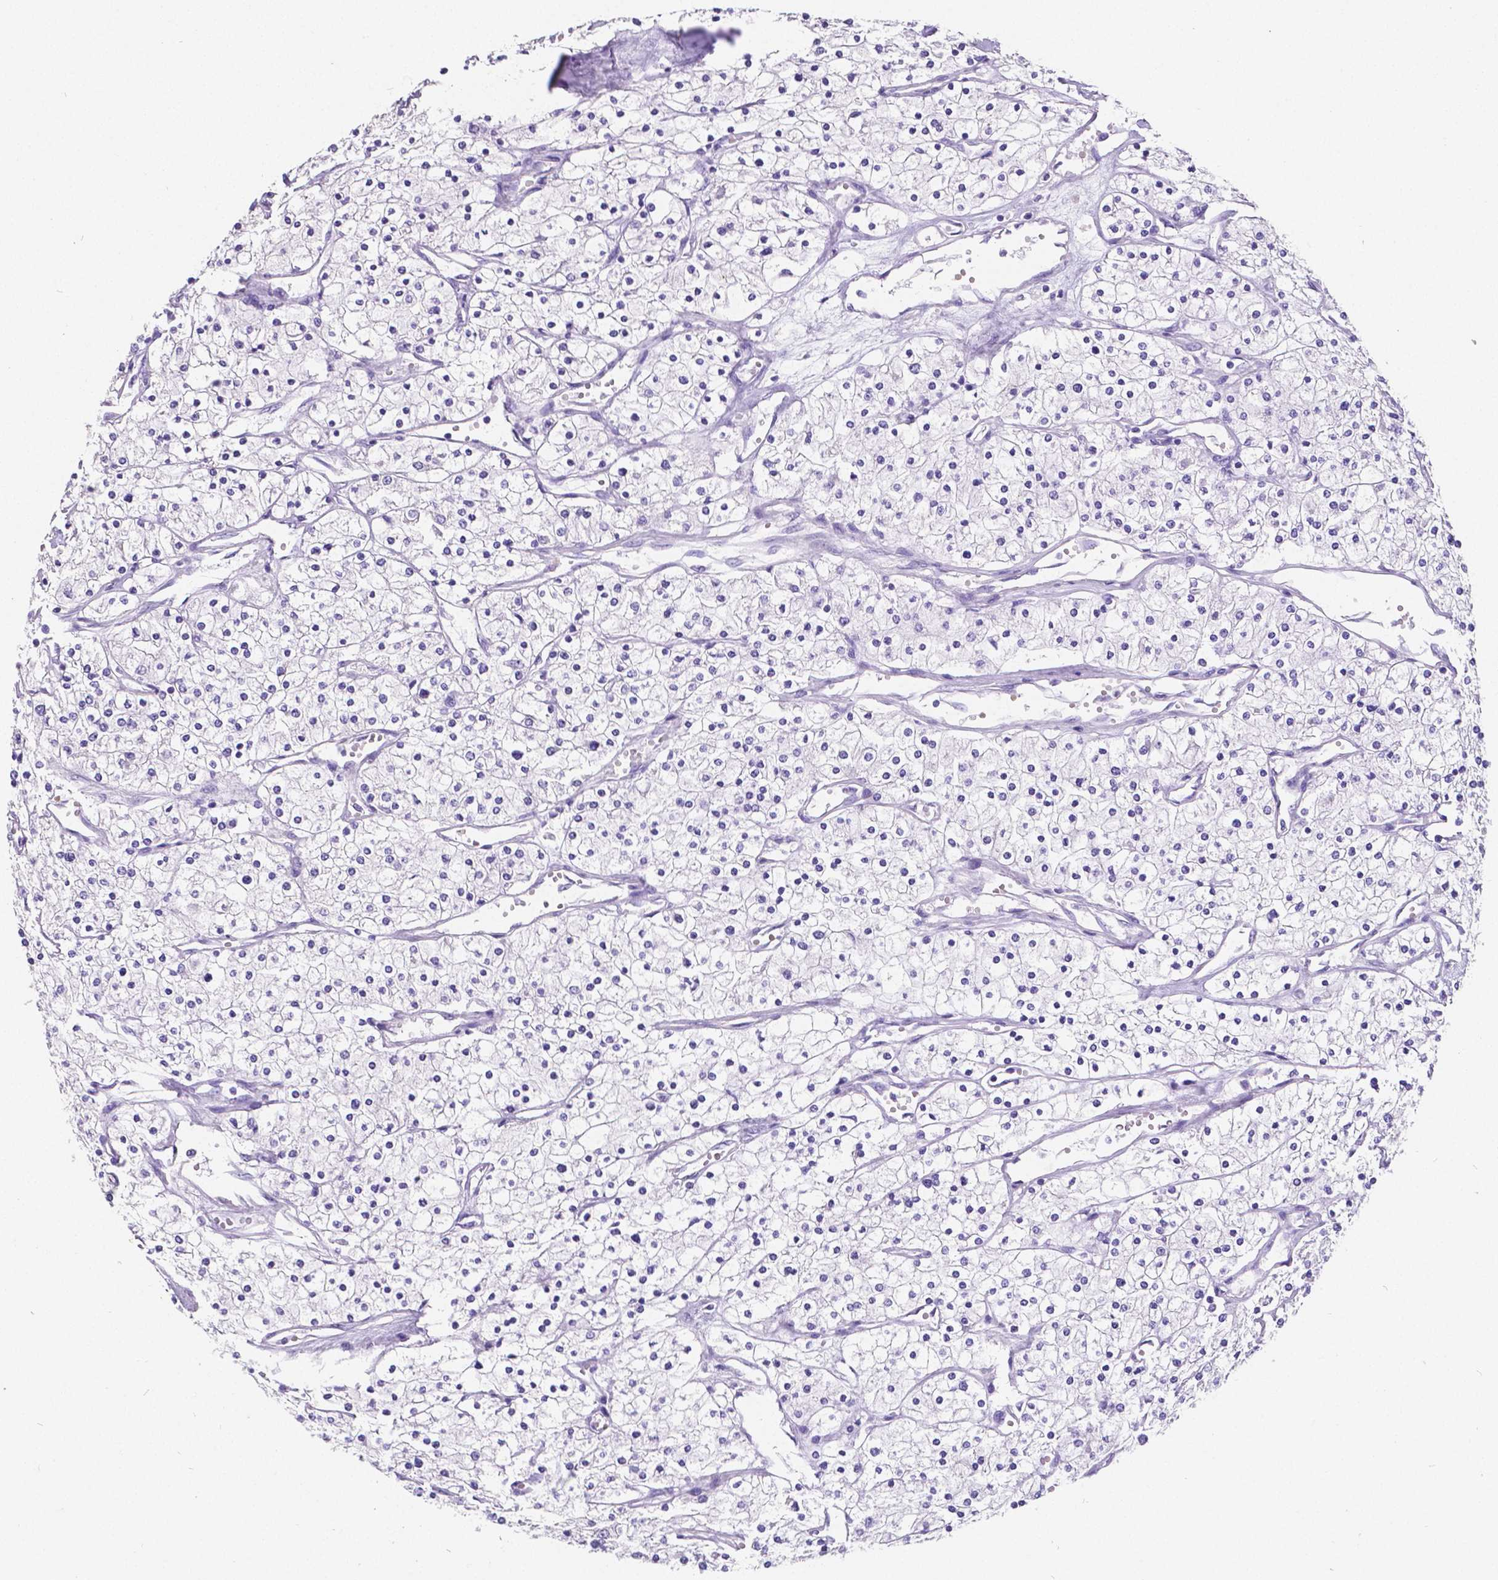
{"staining": {"intensity": "negative", "quantity": "none", "location": "none"}, "tissue": "renal cancer", "cell_type": "Tumor cells", "image_type": "cancer", "snomed": [{"axis": "morphology", "description": "Adenocarcinoma, NOS"}, {"axis": "topography", "description": "Kidney"}], "caption": "Immunohistochemical staining of adenocarcinoma (renal) demonstrates no significant expression in tumor cells.", "gene": "SATB2", "patient": {"sex": "male", "age": 80}}